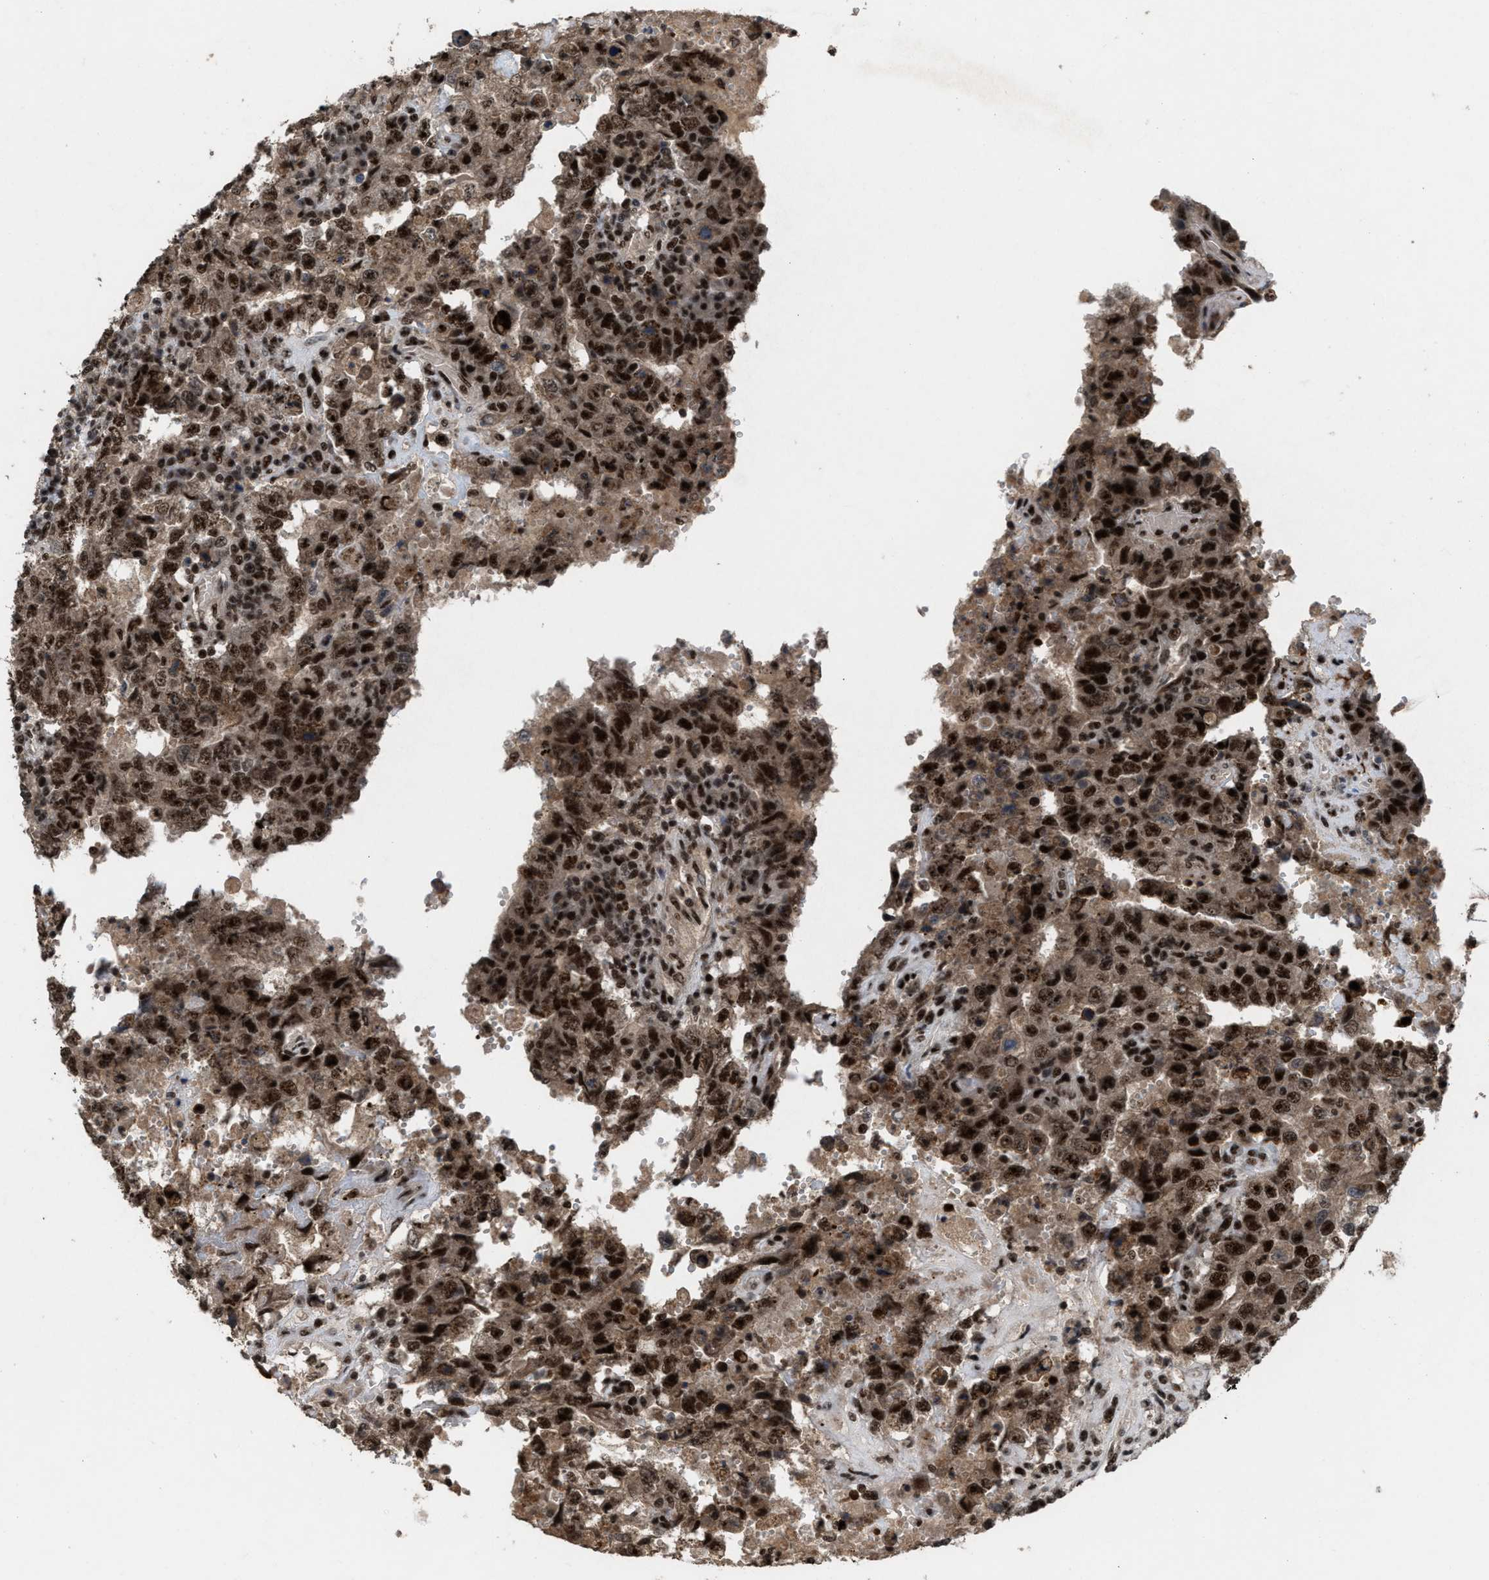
{"staining": {"intensity": "strong", "quantity": ">75%", "location": "cytoplasmic/membranous,nuclear"}, "tissue": "testis cancer", "cell_type": "Tumor cells", "image_type": "cancer", "snomed": [{"axis": "morphology", "description": "Carcinoma, Embryonal, NOS"}, {"axis": "topography", "description": "Testis"}], "caption": "Testis cancer (embryonal carcinoma) stained with DAB immunohistochemistry exhibits high levels of strong cytoplasmic/membranous and nuclear positivity in about >75% of tumor cells.", "gene": "PRPF4", "patient": {"sex": "male", "age": 26}}